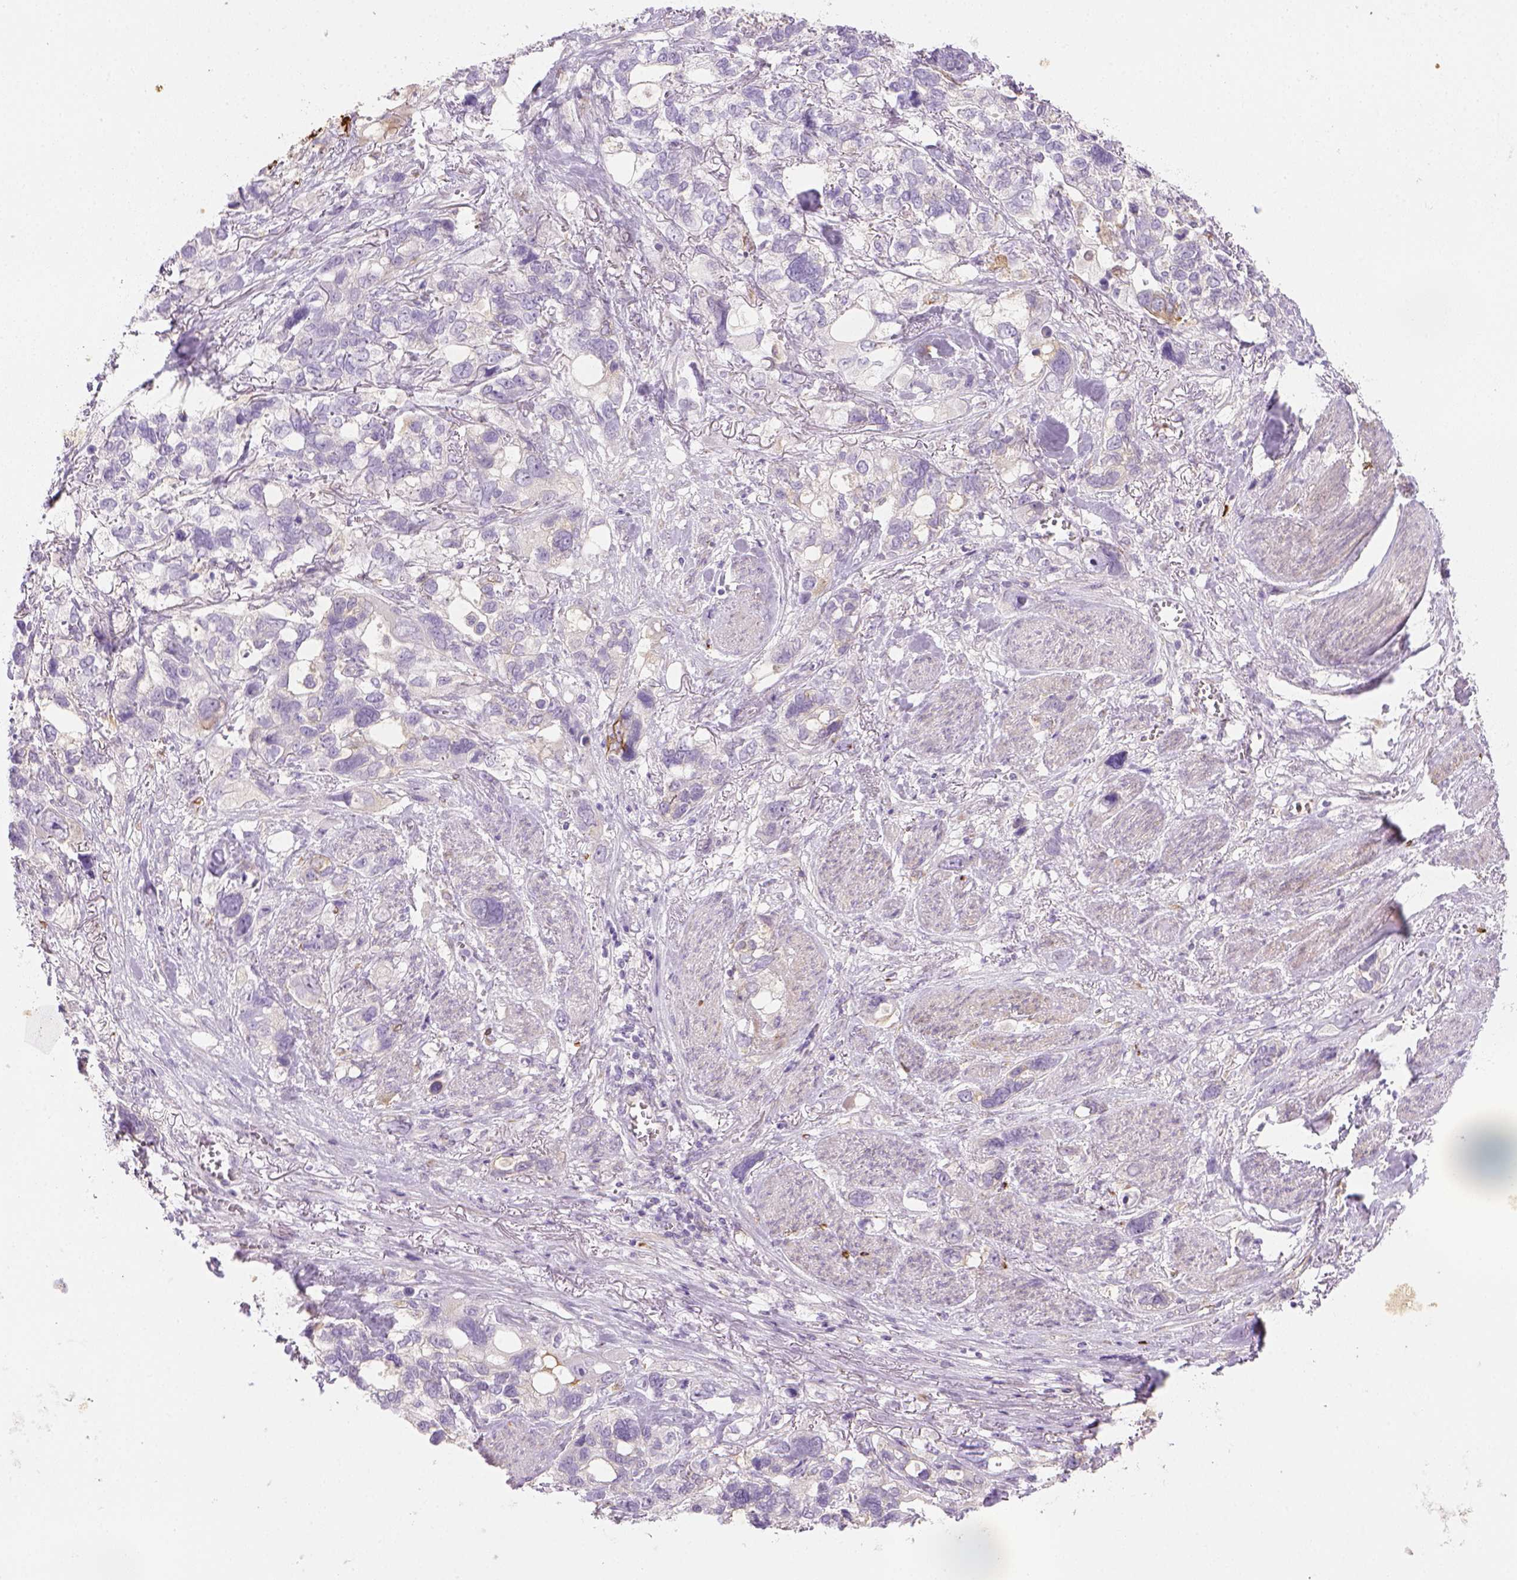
{"staining": {"intensity": "negative", "quantity": "none", "location": "none"}, "tissue": "stomach cancer", "cell_type": "Tumor cells", "image_type": "cancer", "snomed": [{"axis": "morphology", "description": "Adenocarcinoma, NOS"}, {"axis": "topography", "description": "Stomach, upper"}], "caption": "Immunohistochemistry histopathology image of human stomach cancer stained for a protein (brown), which shows no expression in tumor cells.", "gene": "CACNB1", "patient": {"sex": "female", "age": 81}}